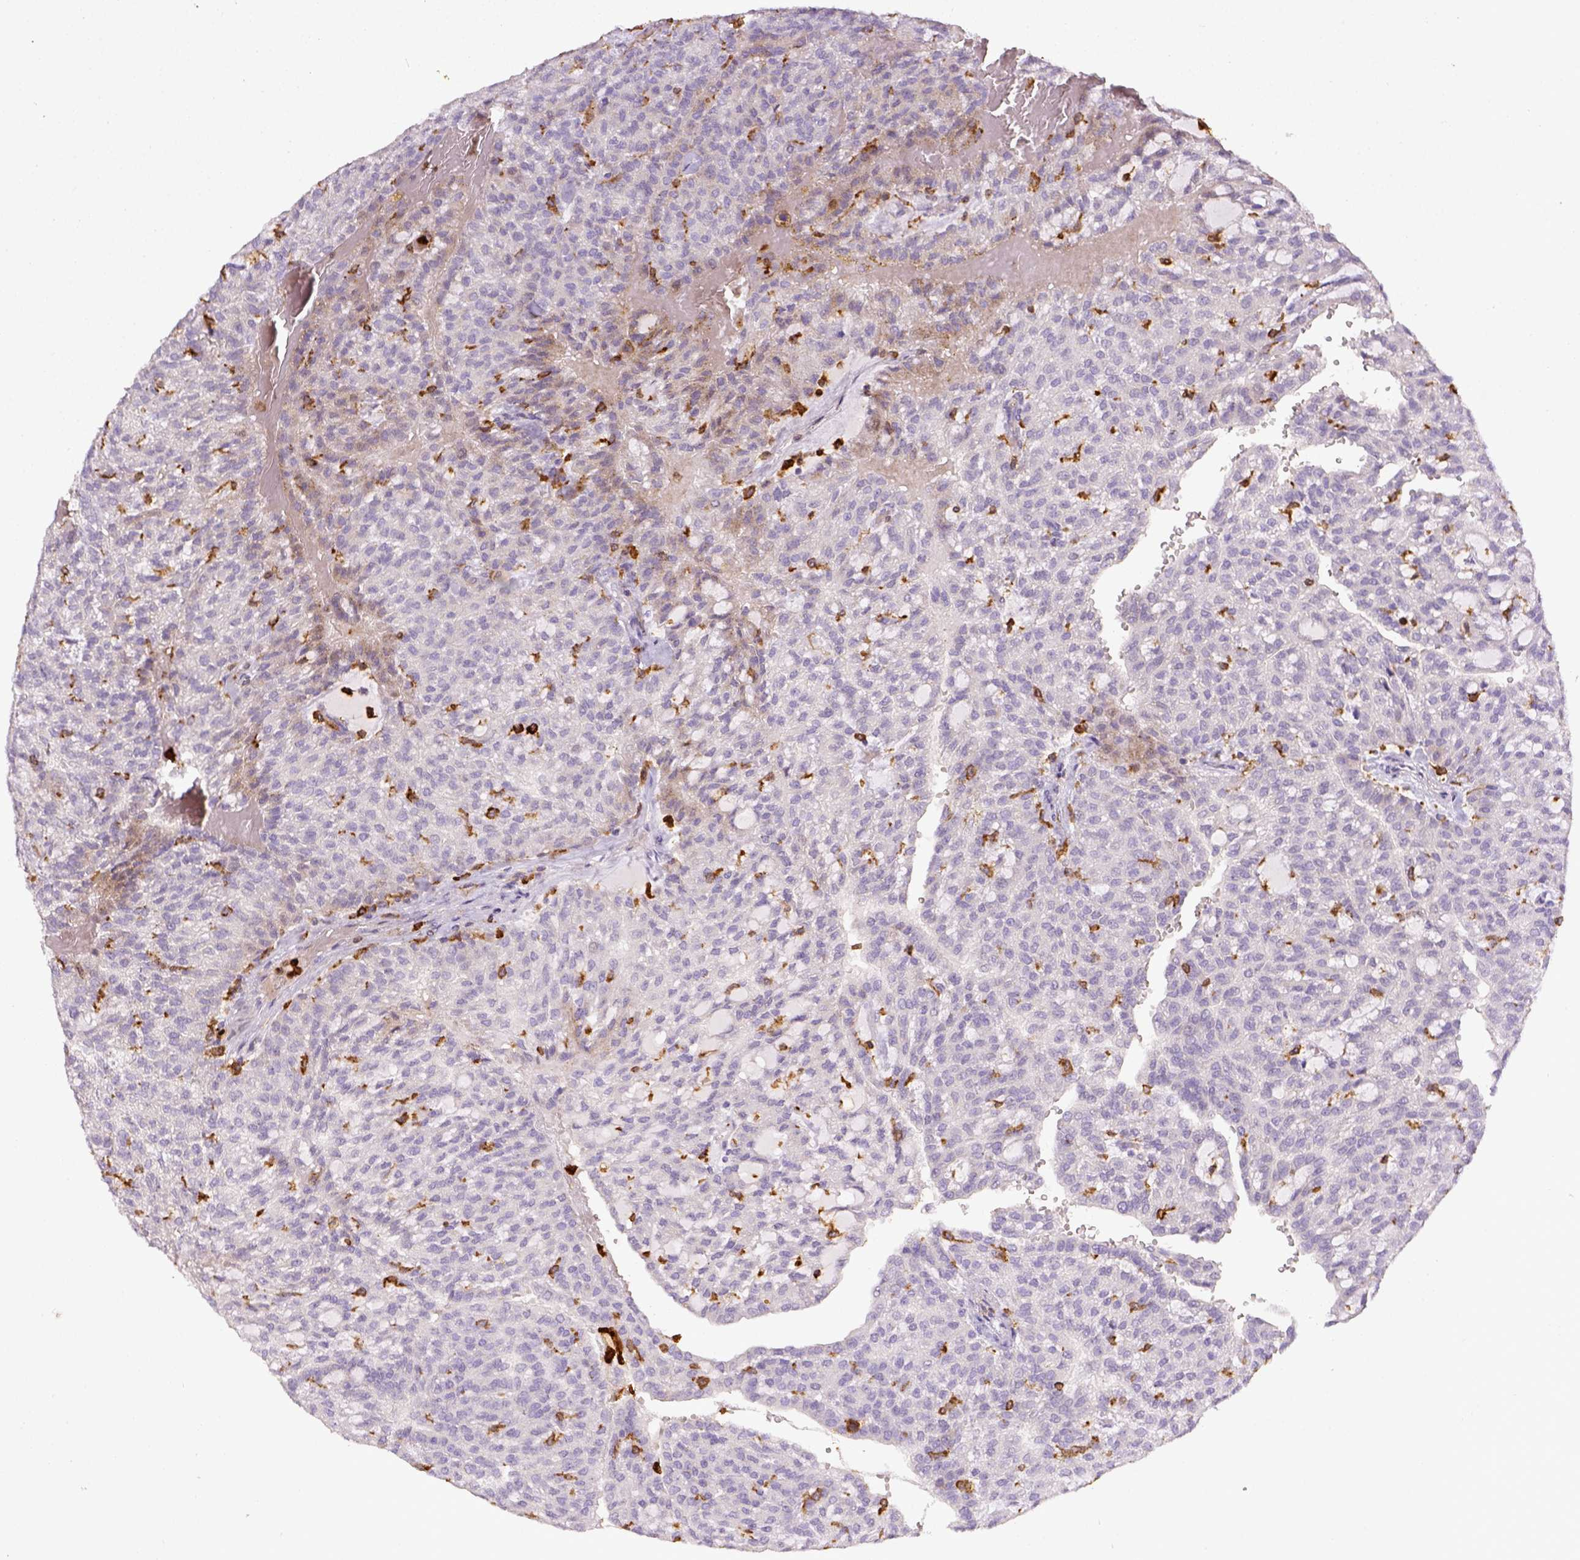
{"staining": {"intensity": "negative", "quantity": "none", "location": "none"}, "tissue": "renal cancer", "cell_type": "Tumor cells", "image_type": "cancer", "snomed": [{"axis": "morphology", "description": "Adenocarcinoma, NOS"}, {"axis": "topography", "description": "Kidney"}], "caption": "The photomicrograph reveals no significant expression in tumor cells of renal cancer (adenocarcinoma).", "gene": "ITGAM", "patient": {"sex": "male", "age": 63}}